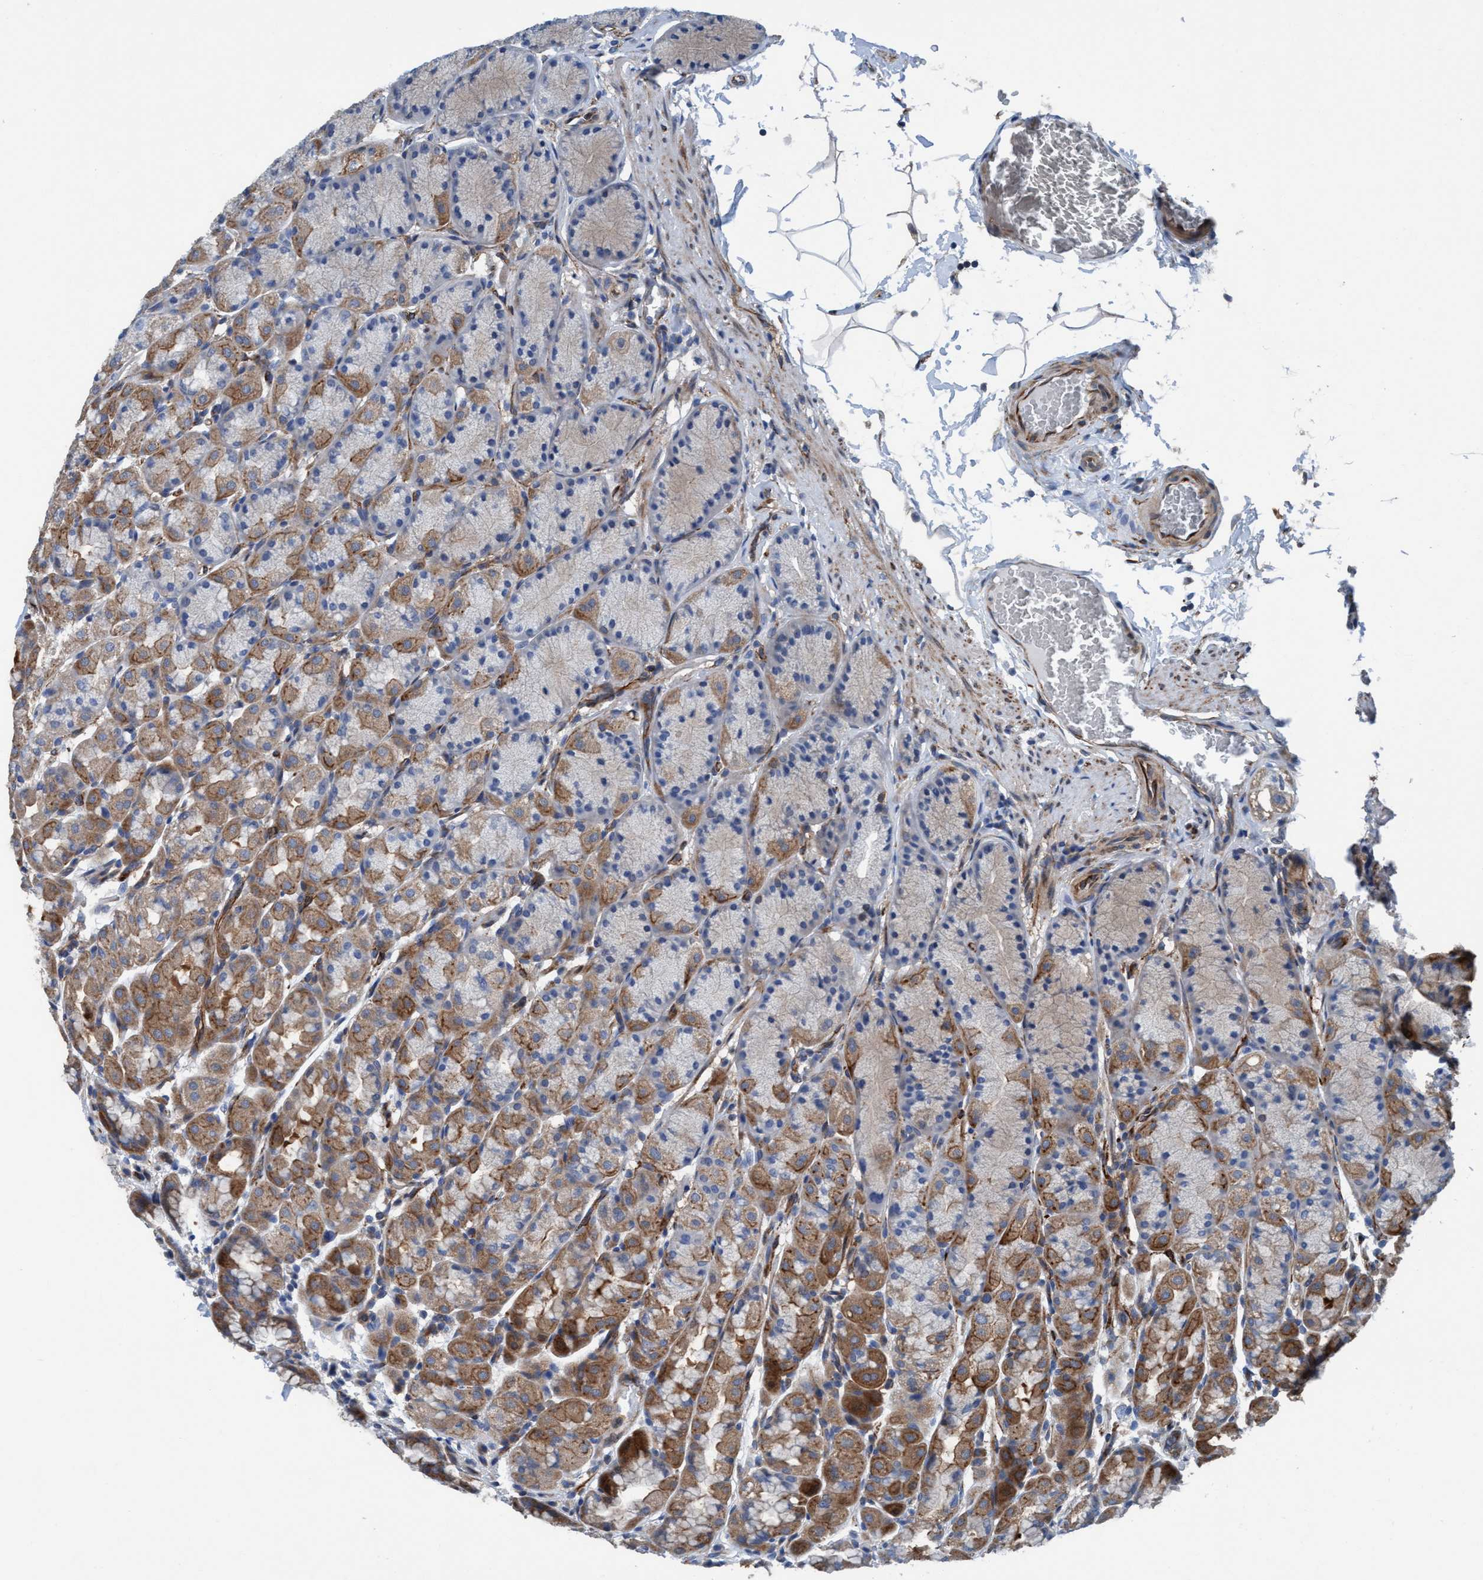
{"staining": {"intensity": "moderate", "quantity": "25%-75%", "location": "cytoplasmic/membranous"}, "tissue": "stomach", "cell_type": "Glandular cells", "image_type": "normal", "snomed": [{"axis": "morphology", "description": "Normal tissue, NOS"}, {"axis": "topography", "description": "Stomach"}], "caption": "Stomach stained for a protein demonstrates moderate cytoplasmic/membranous positivity in glandular cells. (Brightfield microscopy of DAB IHC at high magnification).", "gene": "NMT1", "patient": {"sex": "male", "age": 42}}